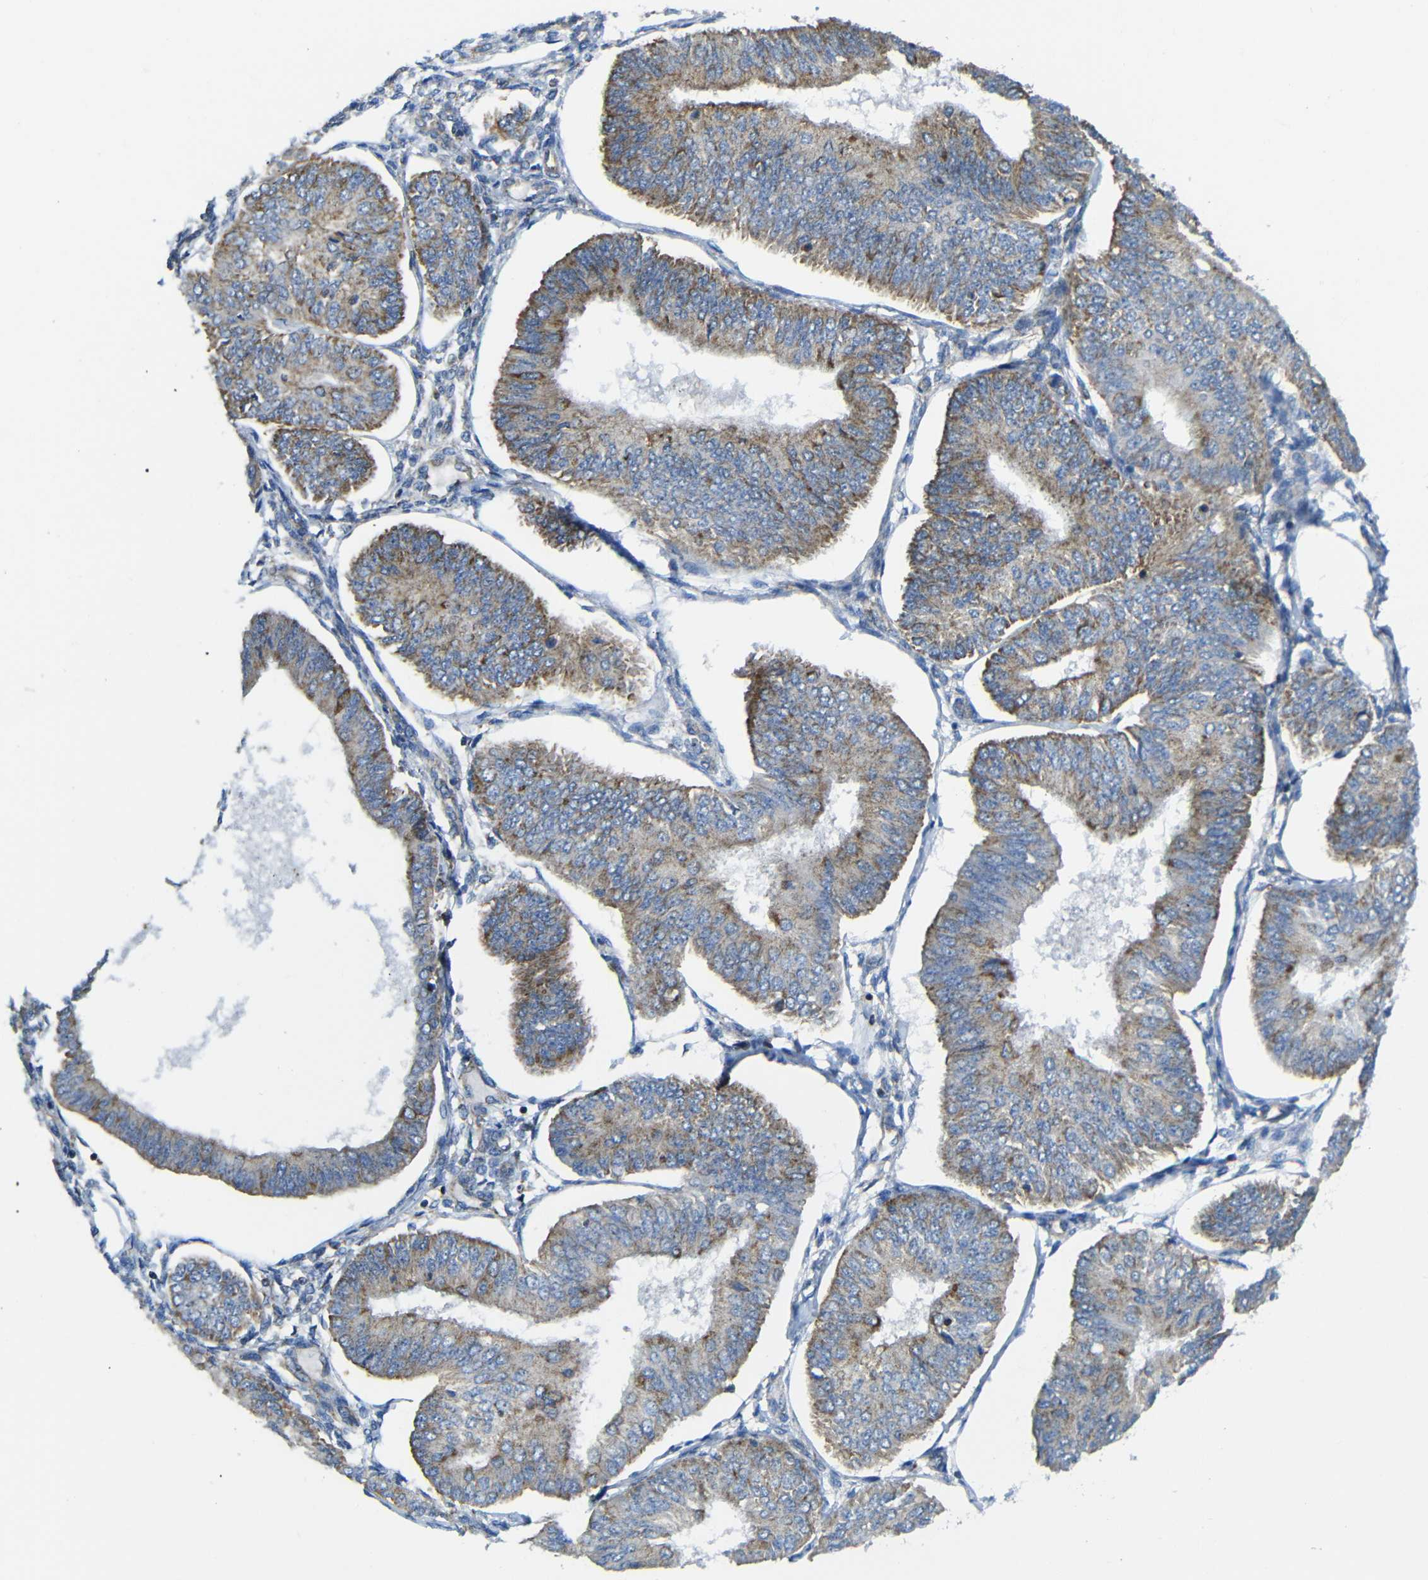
{"staining": {"intensity": "moderate", "quantity": ">75%", "location": "cytoplasmic/membranous"}, "tissue": "endometrial cancer", "cell_type": "Tumor cells", "image_type": "cancer", "snomed": [{"axis": "morphology", "description": "Adenocarcinoma, NOS"}, {"axis": "topography", "description": "Endometrium"}], "caption": "Adenocarcinoma (endometrial) was stained to show a protein in brown. There is medium levels of moderate cytoplasmic/membranous expression in about >75% of tumor cells.", "gene": "PDCD1LG2", "patient": {"sex": "female", "age": 58}}